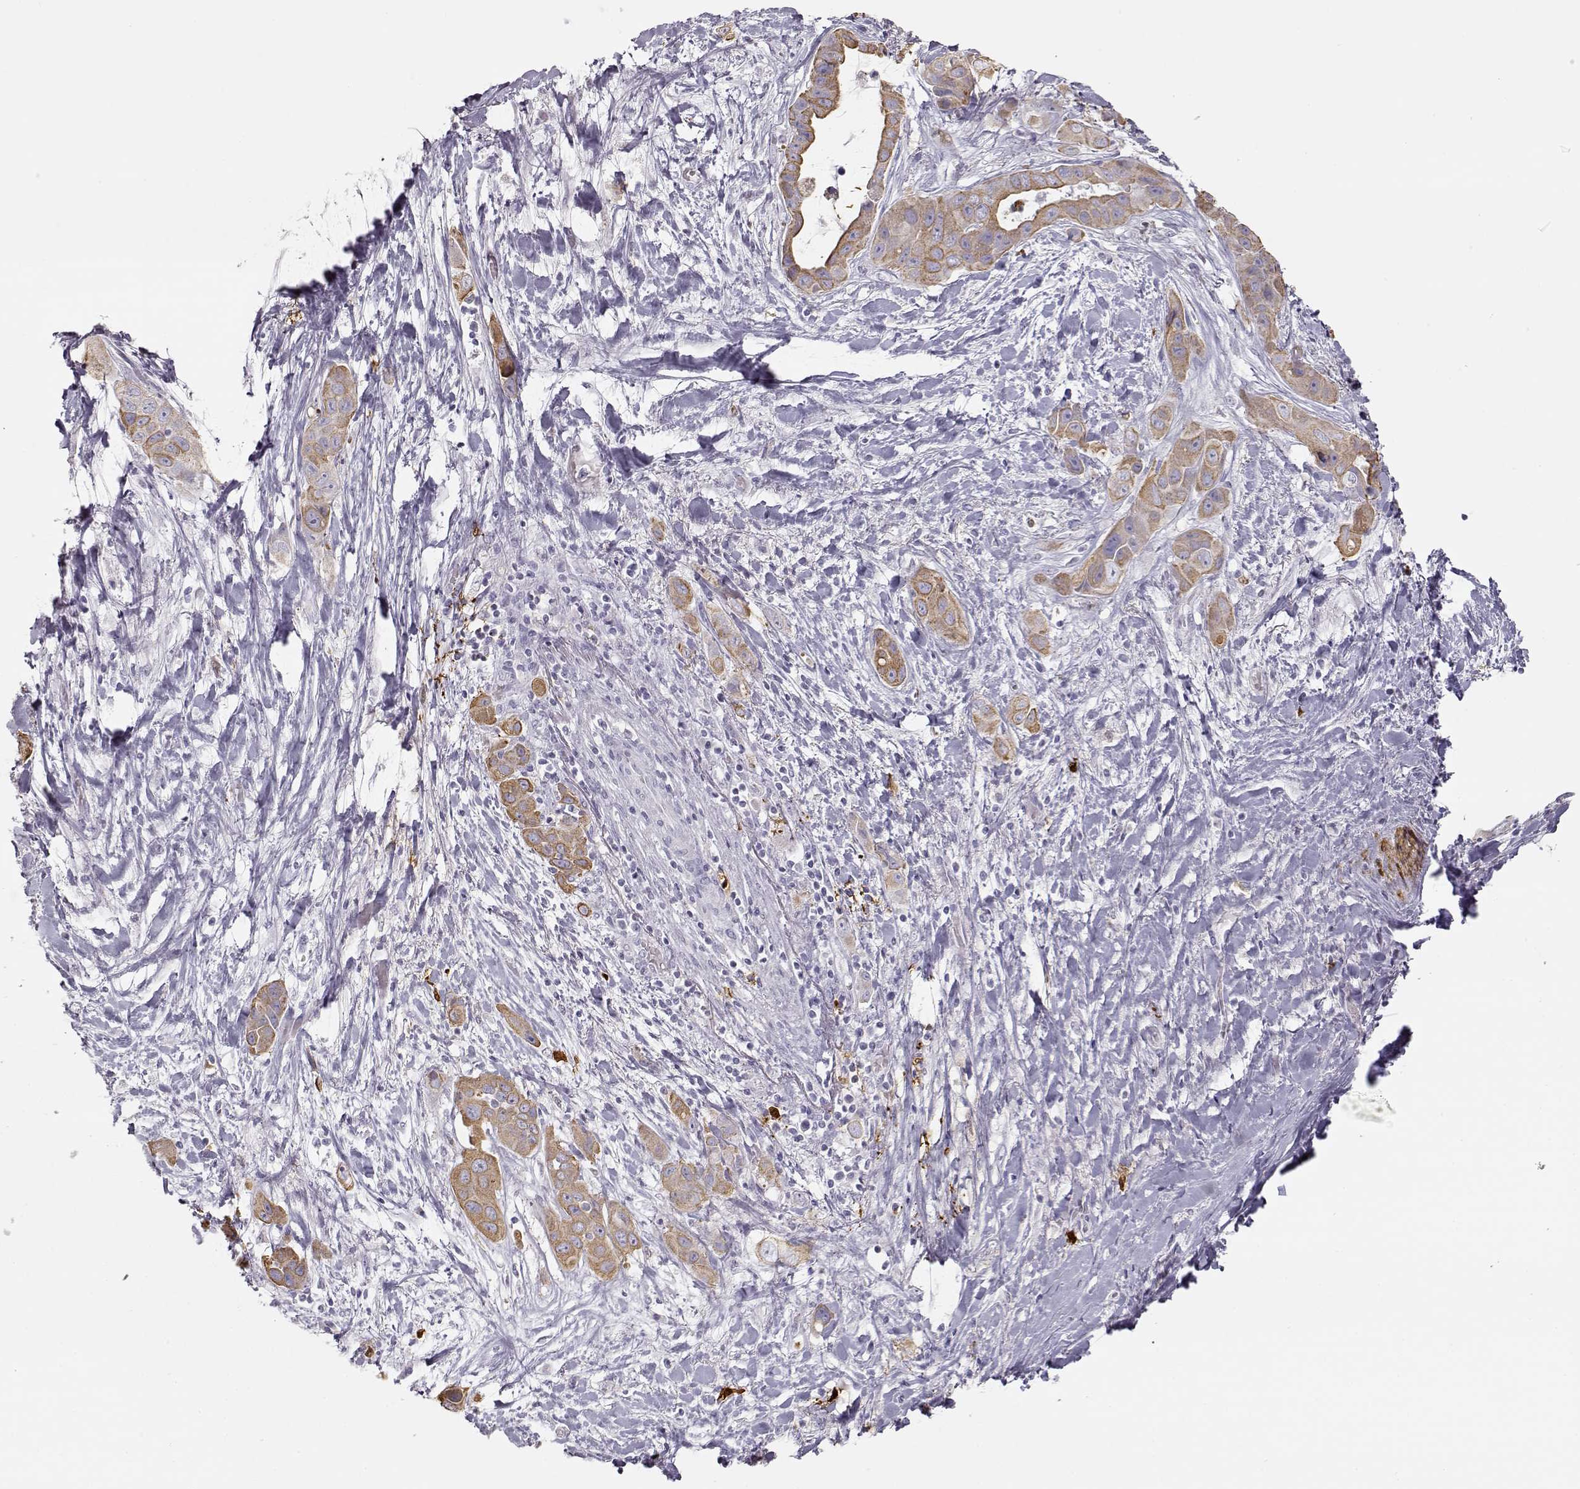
{"staining": {"intensity": "moderate", "quantity": ">75%", "location": "cytoplasmic/membranous"}, "tissue": "liver cancer", "cell_type": "Tumor cells", "image_type": "cancer", "snomed": [{"axis": "morphology", "description": "Cholangiocarcinoma"}, {"axis": "topography", "description": "Liver"}], "caption": "A brown stain shows moderate cytoplasmic/membranous positivity of a protein in human liver cancer (cholangiocarcinoma) tumor cells.", "gene": "S100B", "patient": {"sex": "female", "age": 52}}